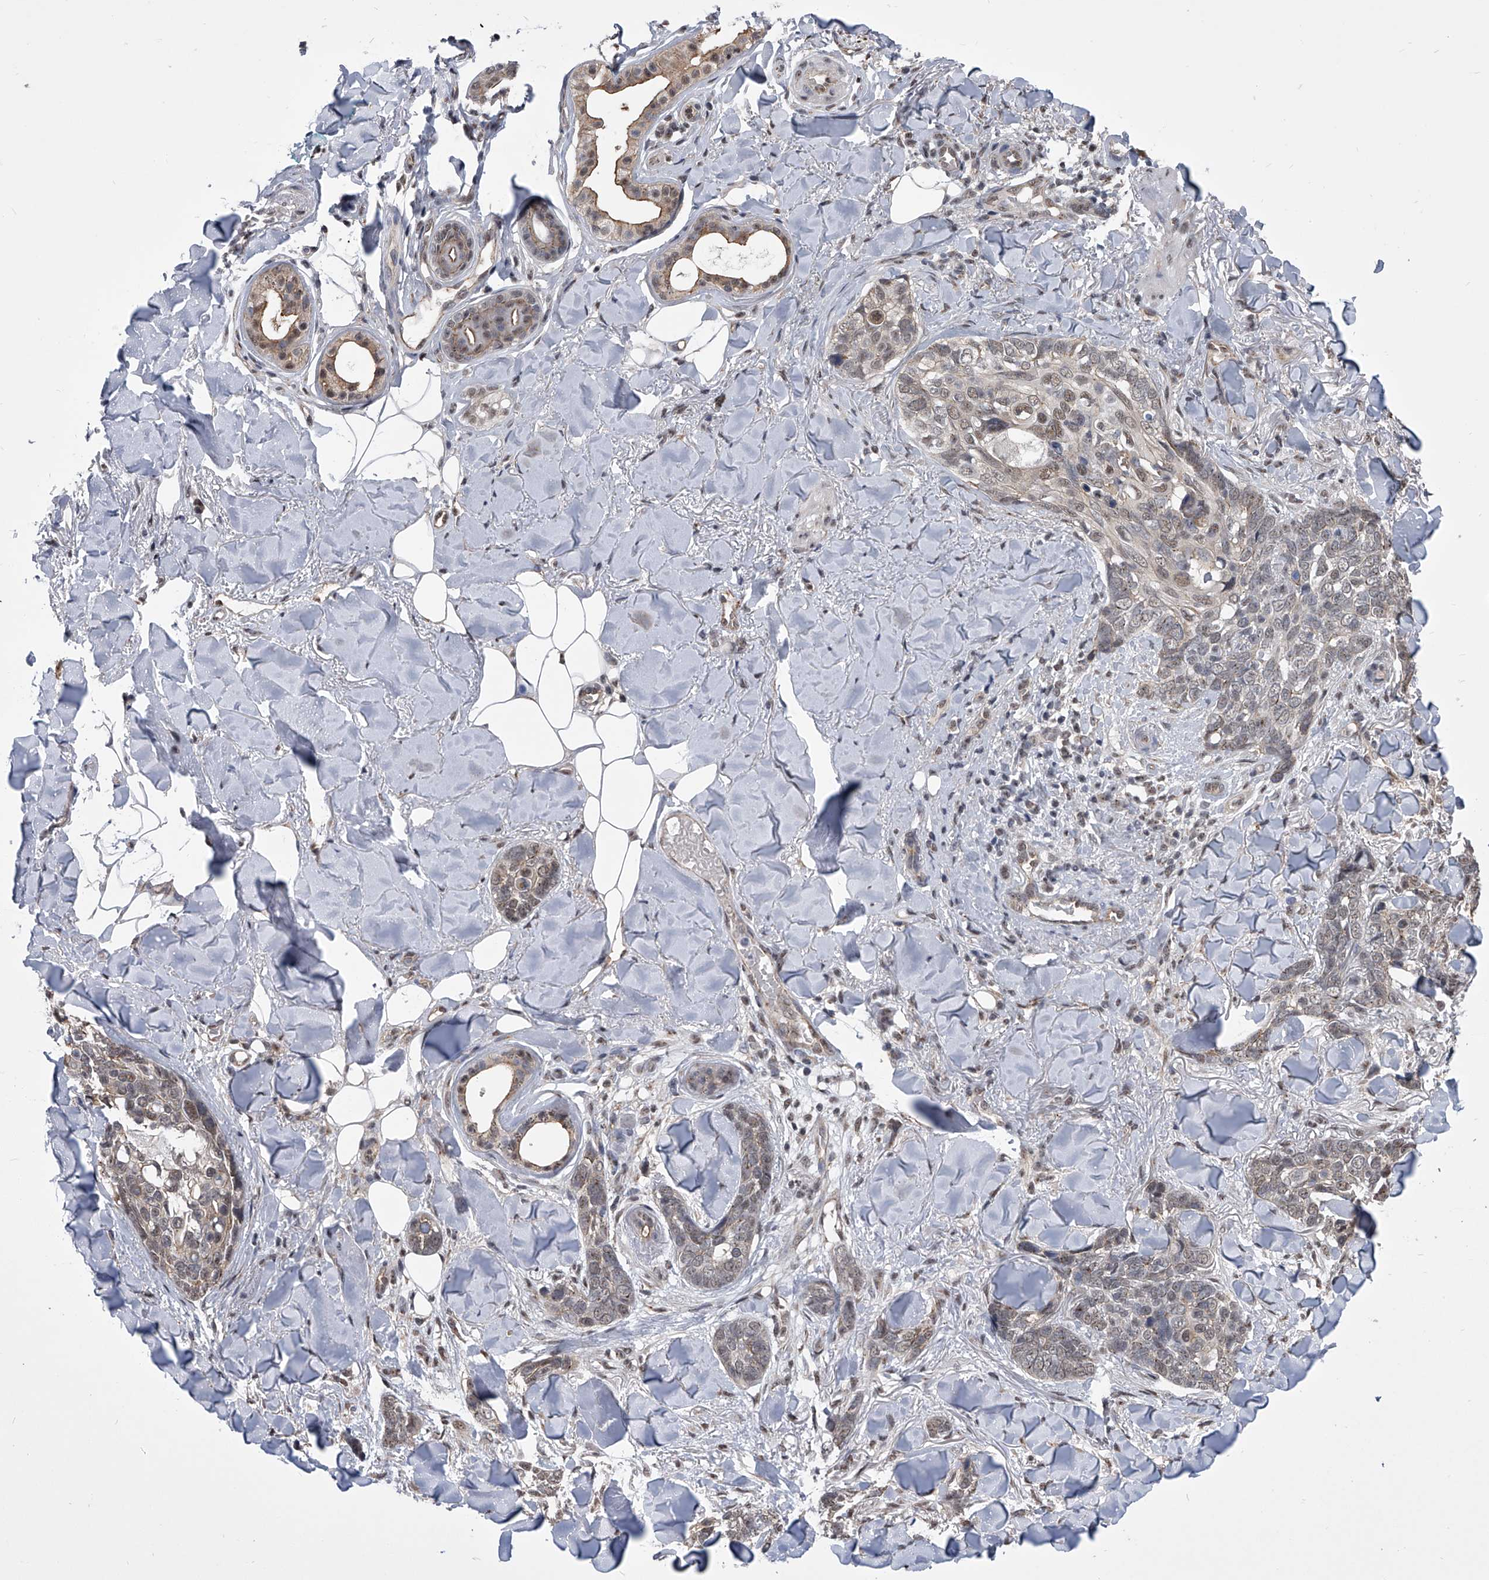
{"staining": {"intensity": "weak", "quantity": "<25%", "location": "cytoplasmic/membranous"}, "tissue": "skin cancer", "cell_type": "Tumor cells", "image_type": "cancer", "snomed": [{"axis": "morphology", "description": "Basal cell carcinoma"}, {"axis": "topography", "description": "Skin"}], "caption": "DAB immunohistochemical staining of skin cancer reveals no significant staining in tumor cells.", "gene": "ZNF76", "patient": {"sex": "female", "age": 82}}